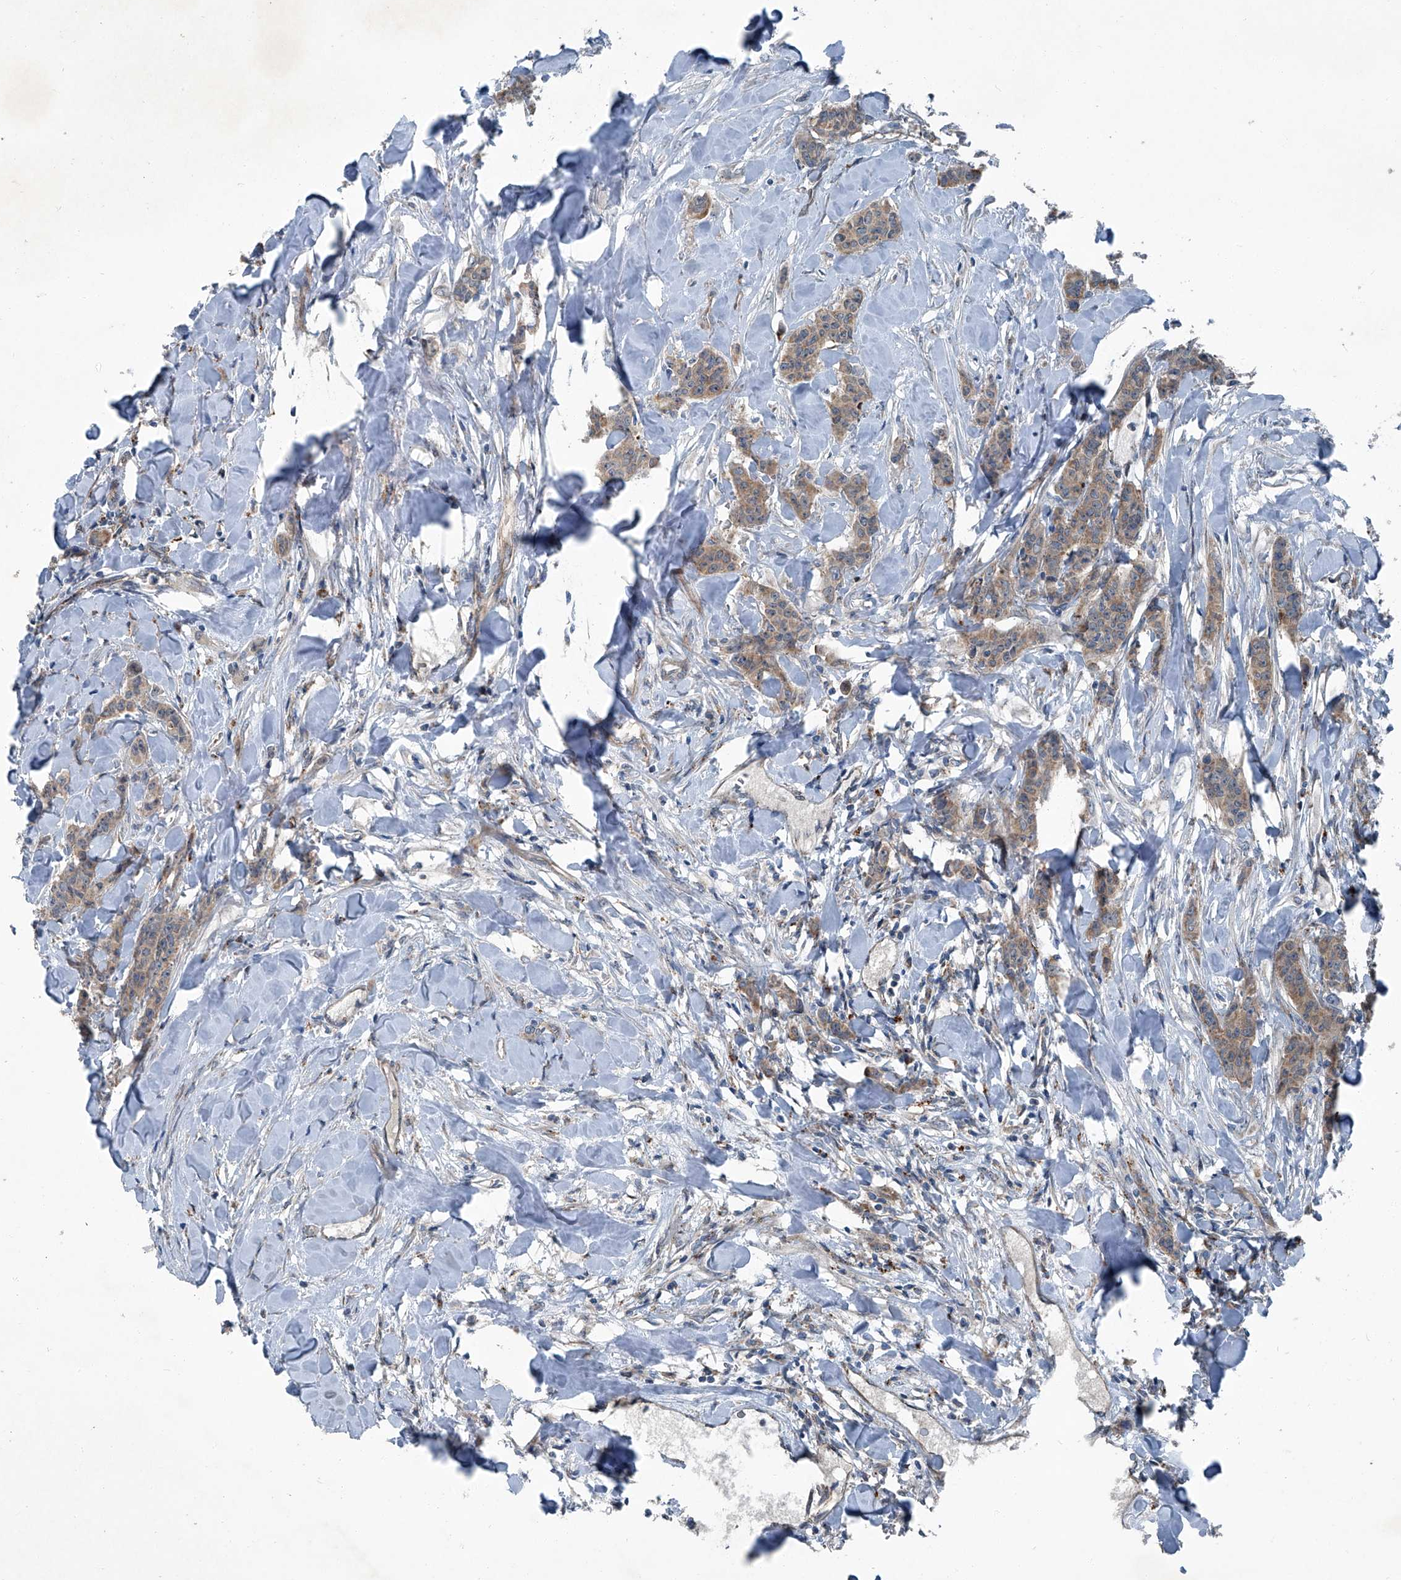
{"staining": {"intensity": "moderate", "quantity": ">75%", "location": "cytoplasmic/membranous"}, "tissue": "breast cancer", "cell_type": "Tumor cells", "image_type": "cancer", "snomed": [{"axis": "morphology", "description": "Duct carcinoma"}, {"axis": "topography", "description": "Breast"}], "caption": "Protein expression by immunohistochemistry (IHC) demonstrates moderate cytoplasmic/membranous positivity in approximately >75% of tumor cells in intraductal carcinoma (breast).", "gene": "SENP2", "patient": {"sex": "female", "age": 40}}